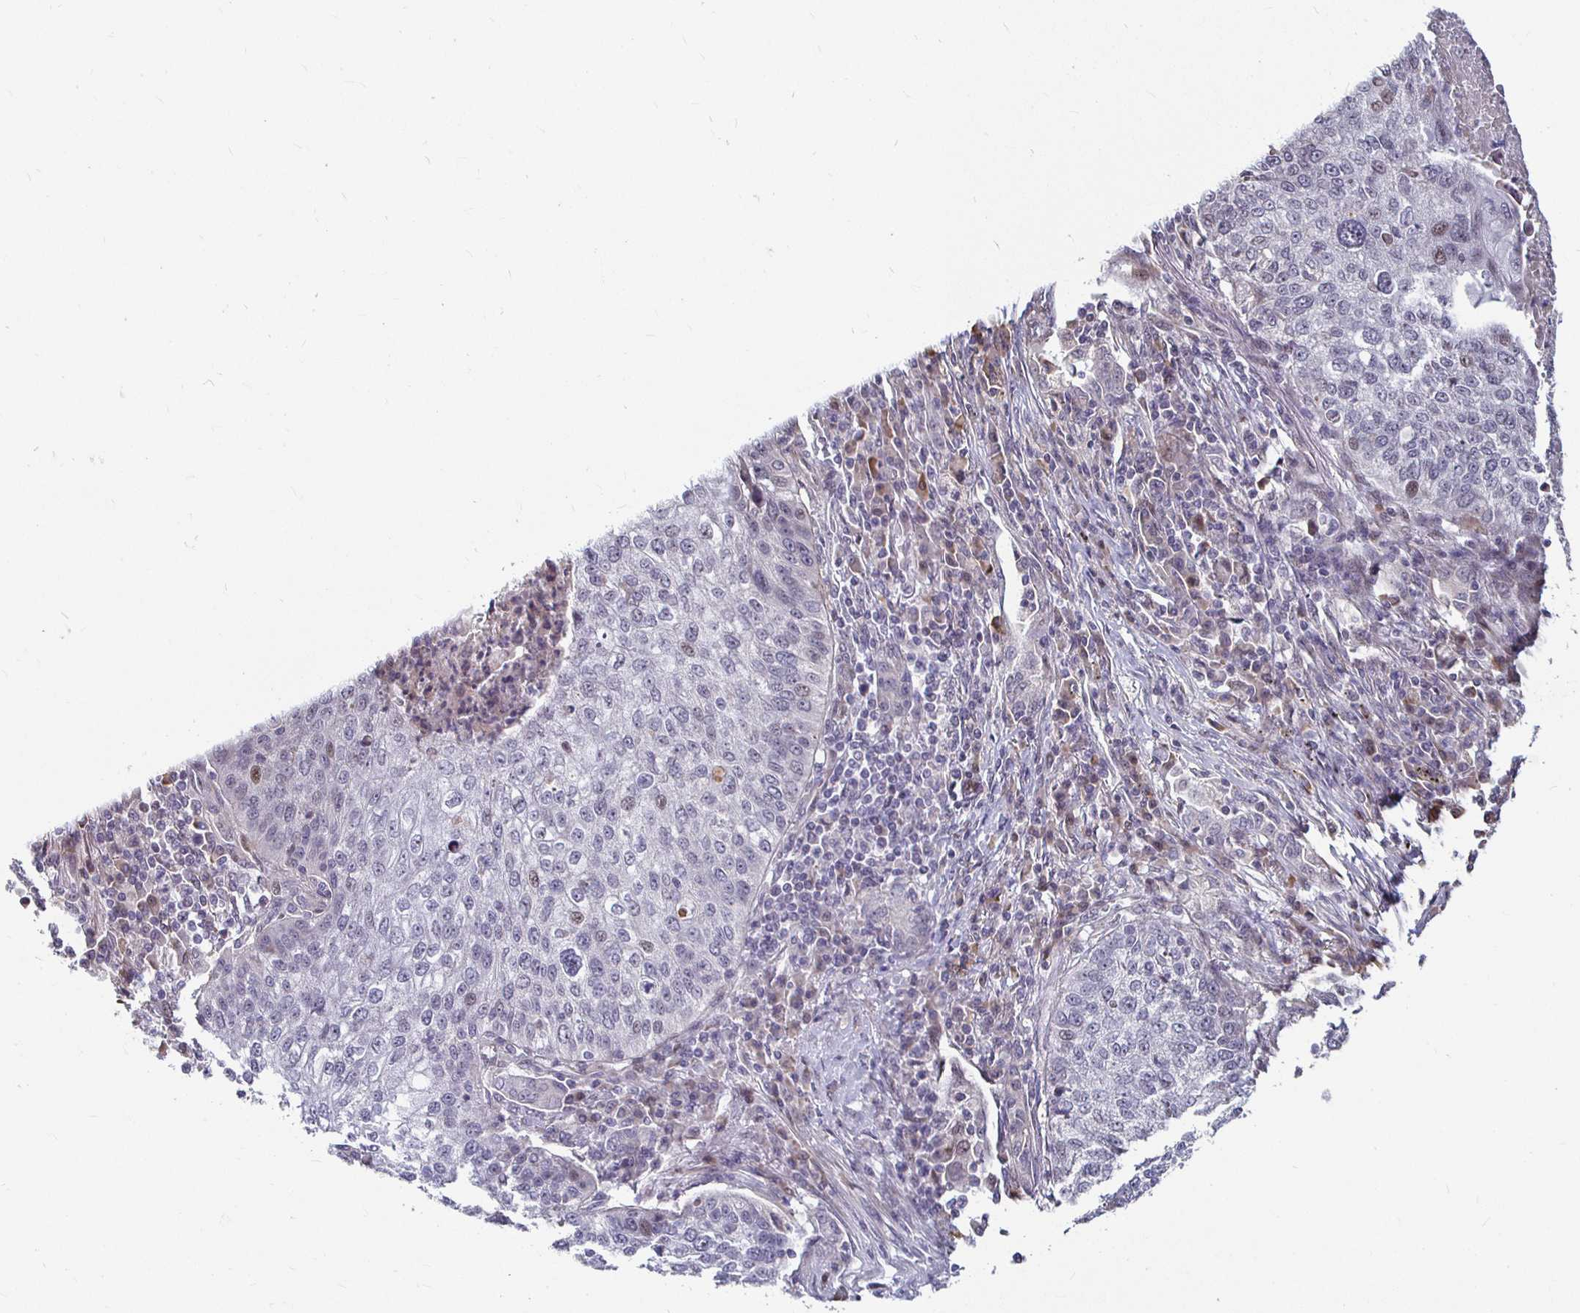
{"staining": {"intensity": "weak", "quantity": "<25%", "location": "nuclear"}, "tissue": "lung cancer", "cell_type": "Tumor cells", "image_type": "cancer", "snomed": [{"axis": "morphology", "description": "Squamous cell carcinoma, NOS"}, {"axis": "topography", "description": "Lung"}], "caption": "Immunohistochemistry (IHC) photomicrograph of human lung squamous cell carcinoma stained for a protein (brown), which shows no positivity in tumor cells.", "gene": "CAPN11", "patient": {"sex": "male", "age": 63}}